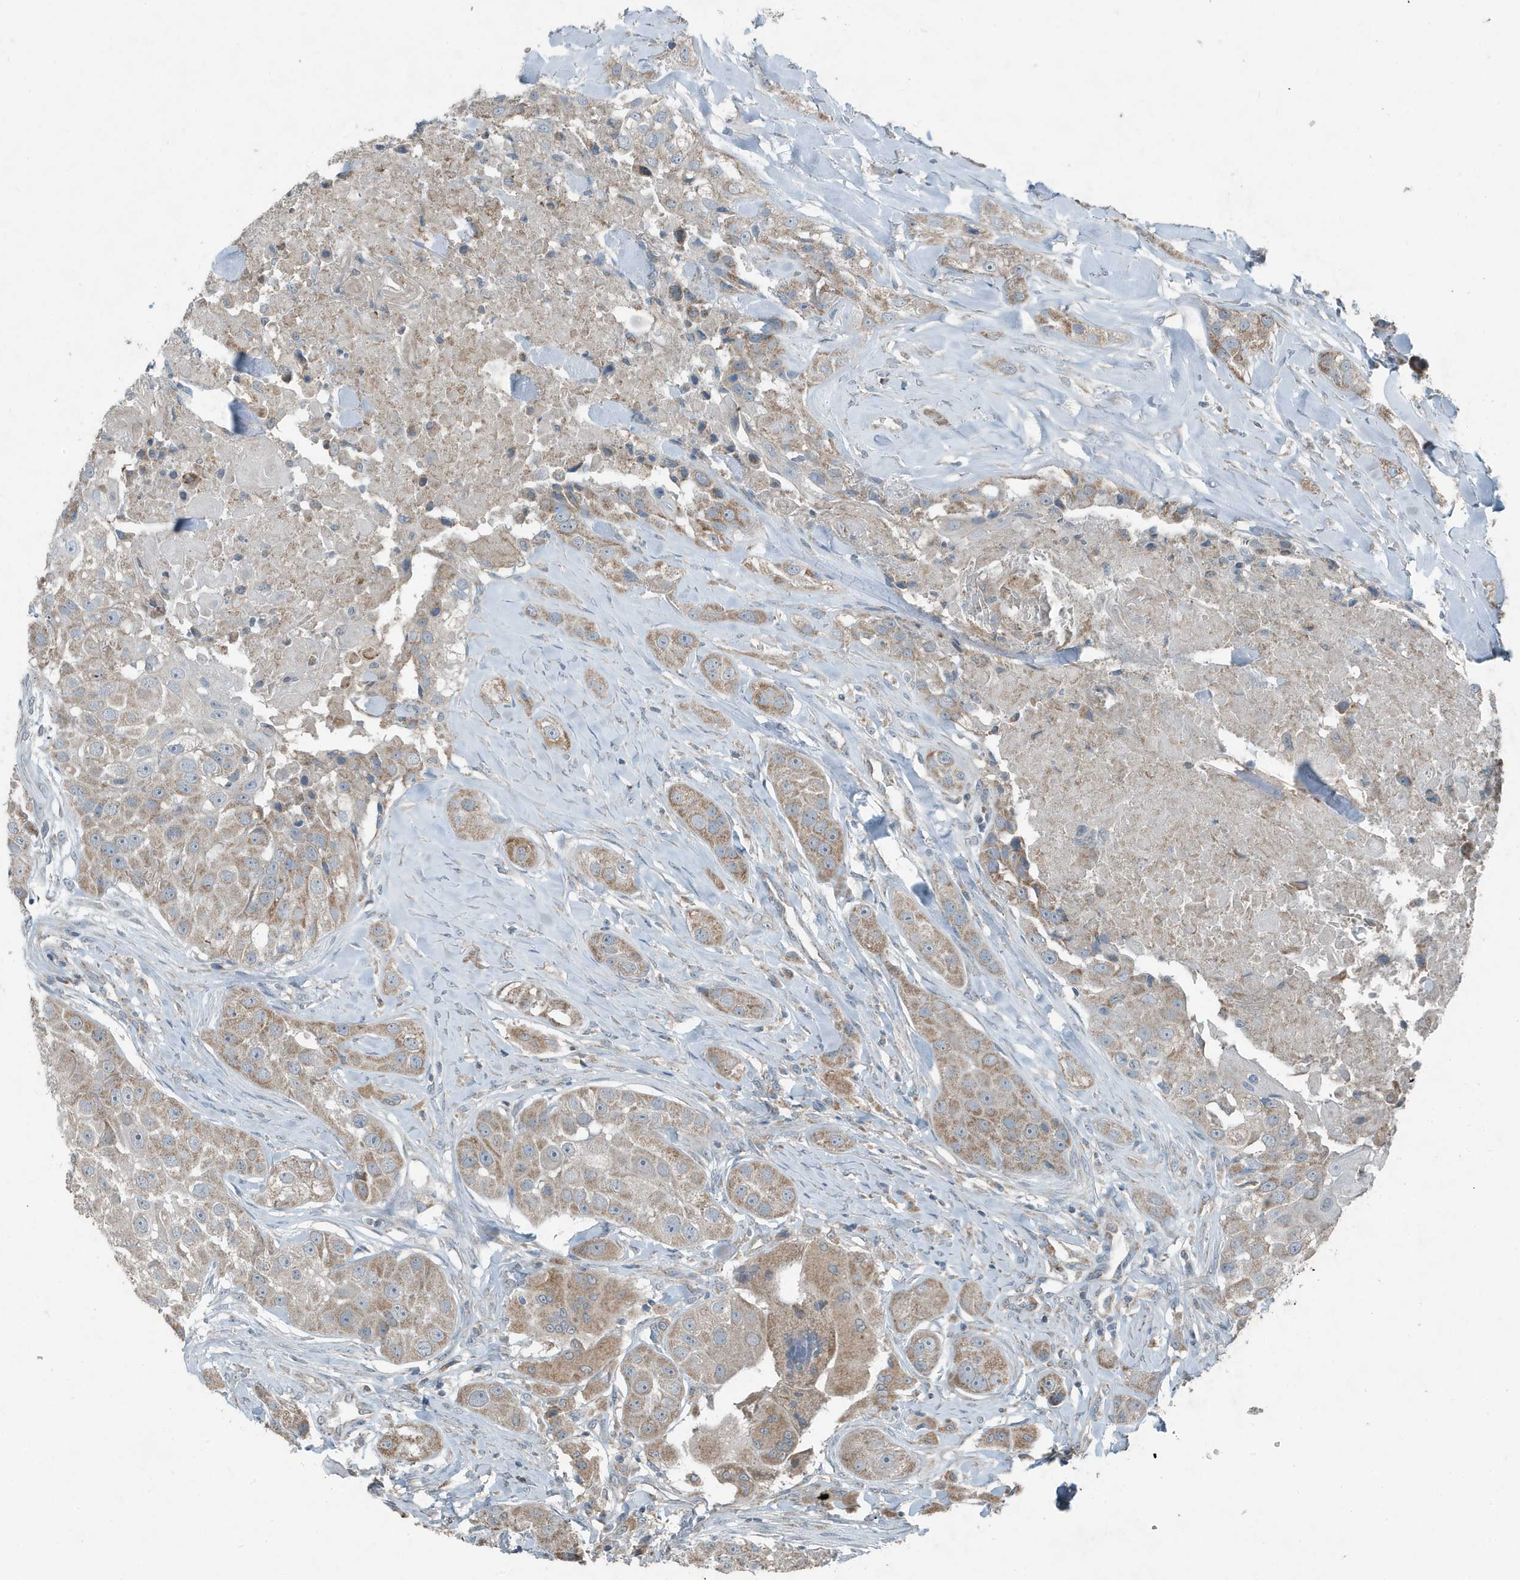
{"staining": {"intensity": "weak", "quantity": ">75%", "location": "cytoplasmic/membranous"}, "tissue": "head and neck cancer", "cell_type": "Tumor cells", "image_type": "cancer", "snomed": [{"axis": "morphology", "description": "Normal tissue, NOS"}, {"axis": "morphology", "description": "Squamous cell carcinoma, NOS"}, {"axis": "topography", "description": "Skeletal muscle"}, {"axis": "topography", "description": "Head-Neck"}], "caption": "Tumor cells display weak cytoplasmic/membranous expression in about >75% of cells in squamous cell carcinoma (head and neck).", "gene": "MT-CYB", "patient": {"sex": "male", "age": 51}}